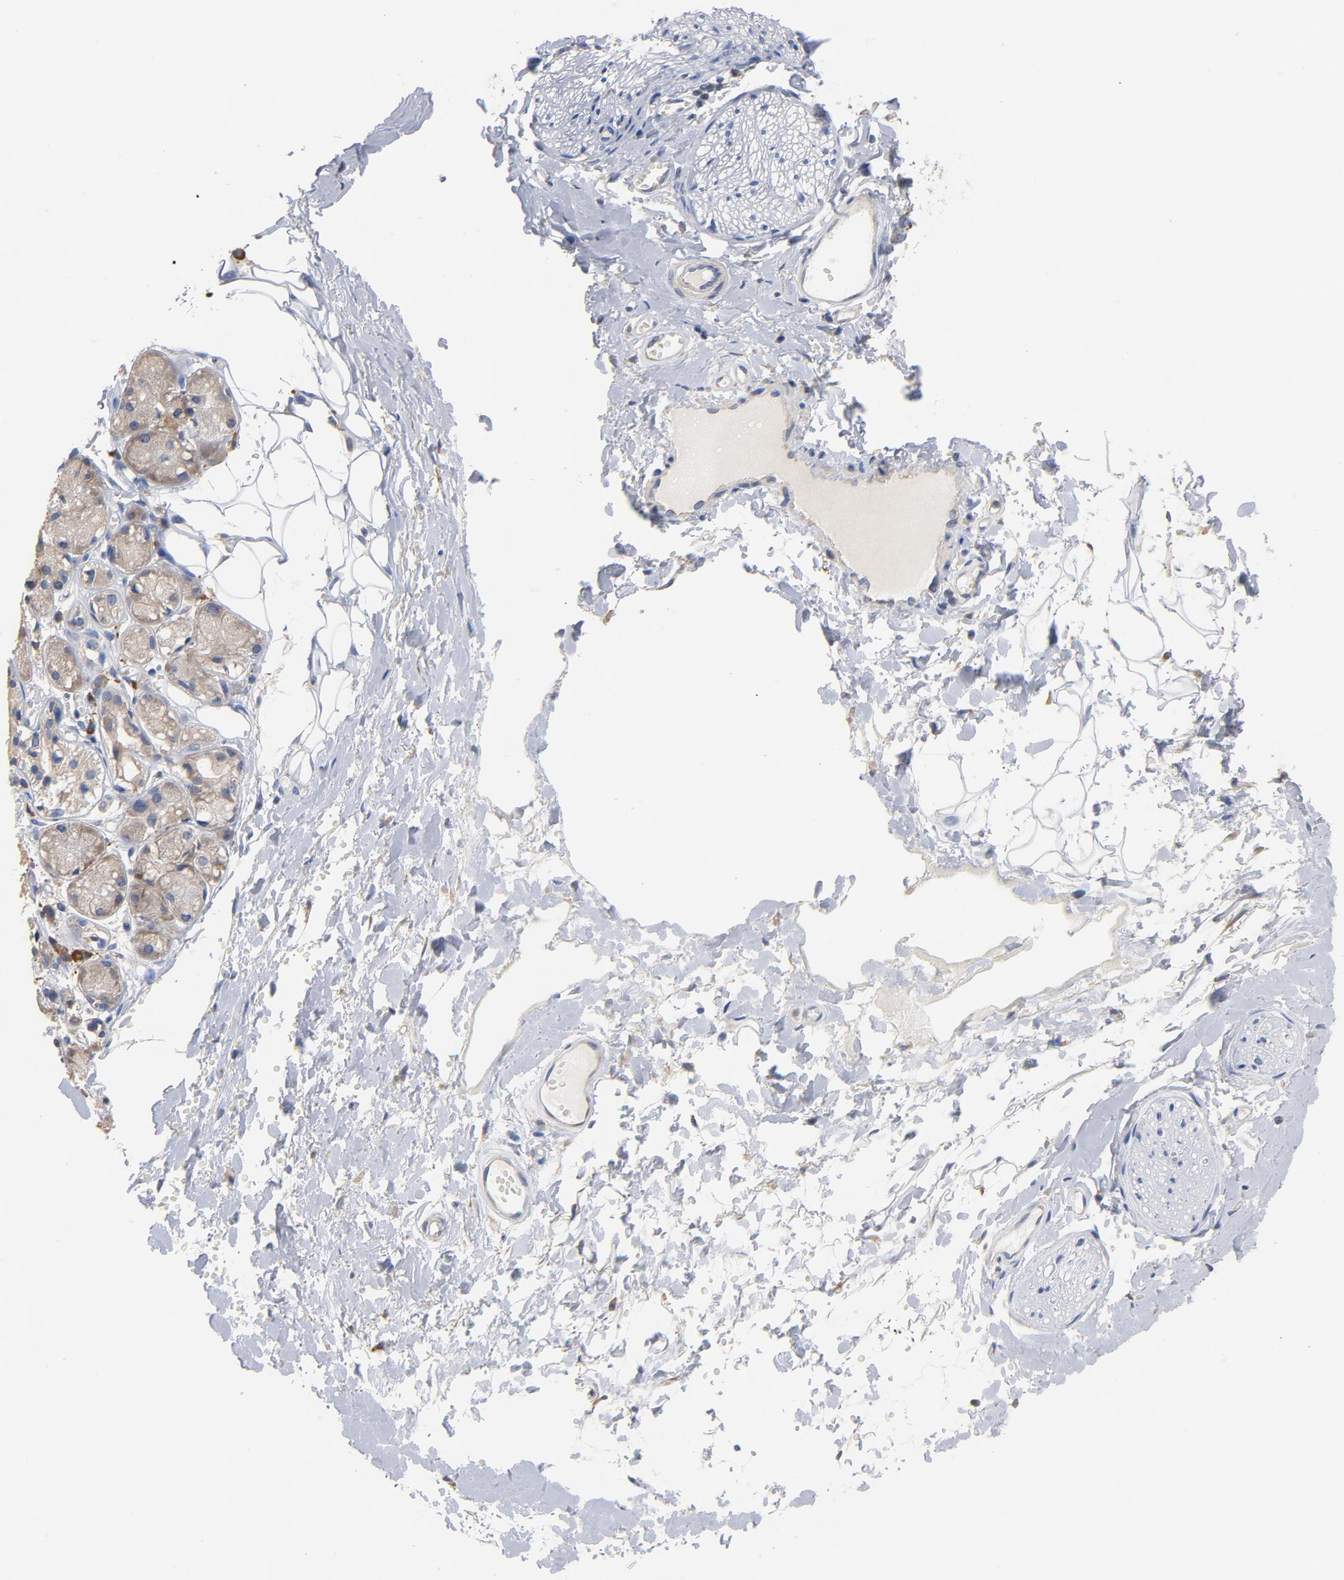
{"staining": {"intensity": "negative", "quantity": "none", "location": "none"}, "tissue": "adipose tissue", "cell_type": "Adipocytes", "image_type": "normal", "snomed": [{"axis": "morphology", "description": "Normal tissue, NOS"}, {"axis": "morphology", "description": "Inflammation, NOS"}, {"axis": "topography", "description": "Salivary gland"}, {"axis": "topography", "description": "Peripheral nerve tissue"}], "caption": "This is an IHC micrograph of unremarkable adipose tissue. There is no staining in adipocytes.", "gene": "TLR4", "patient": {"sex": "female", "age": 75}}